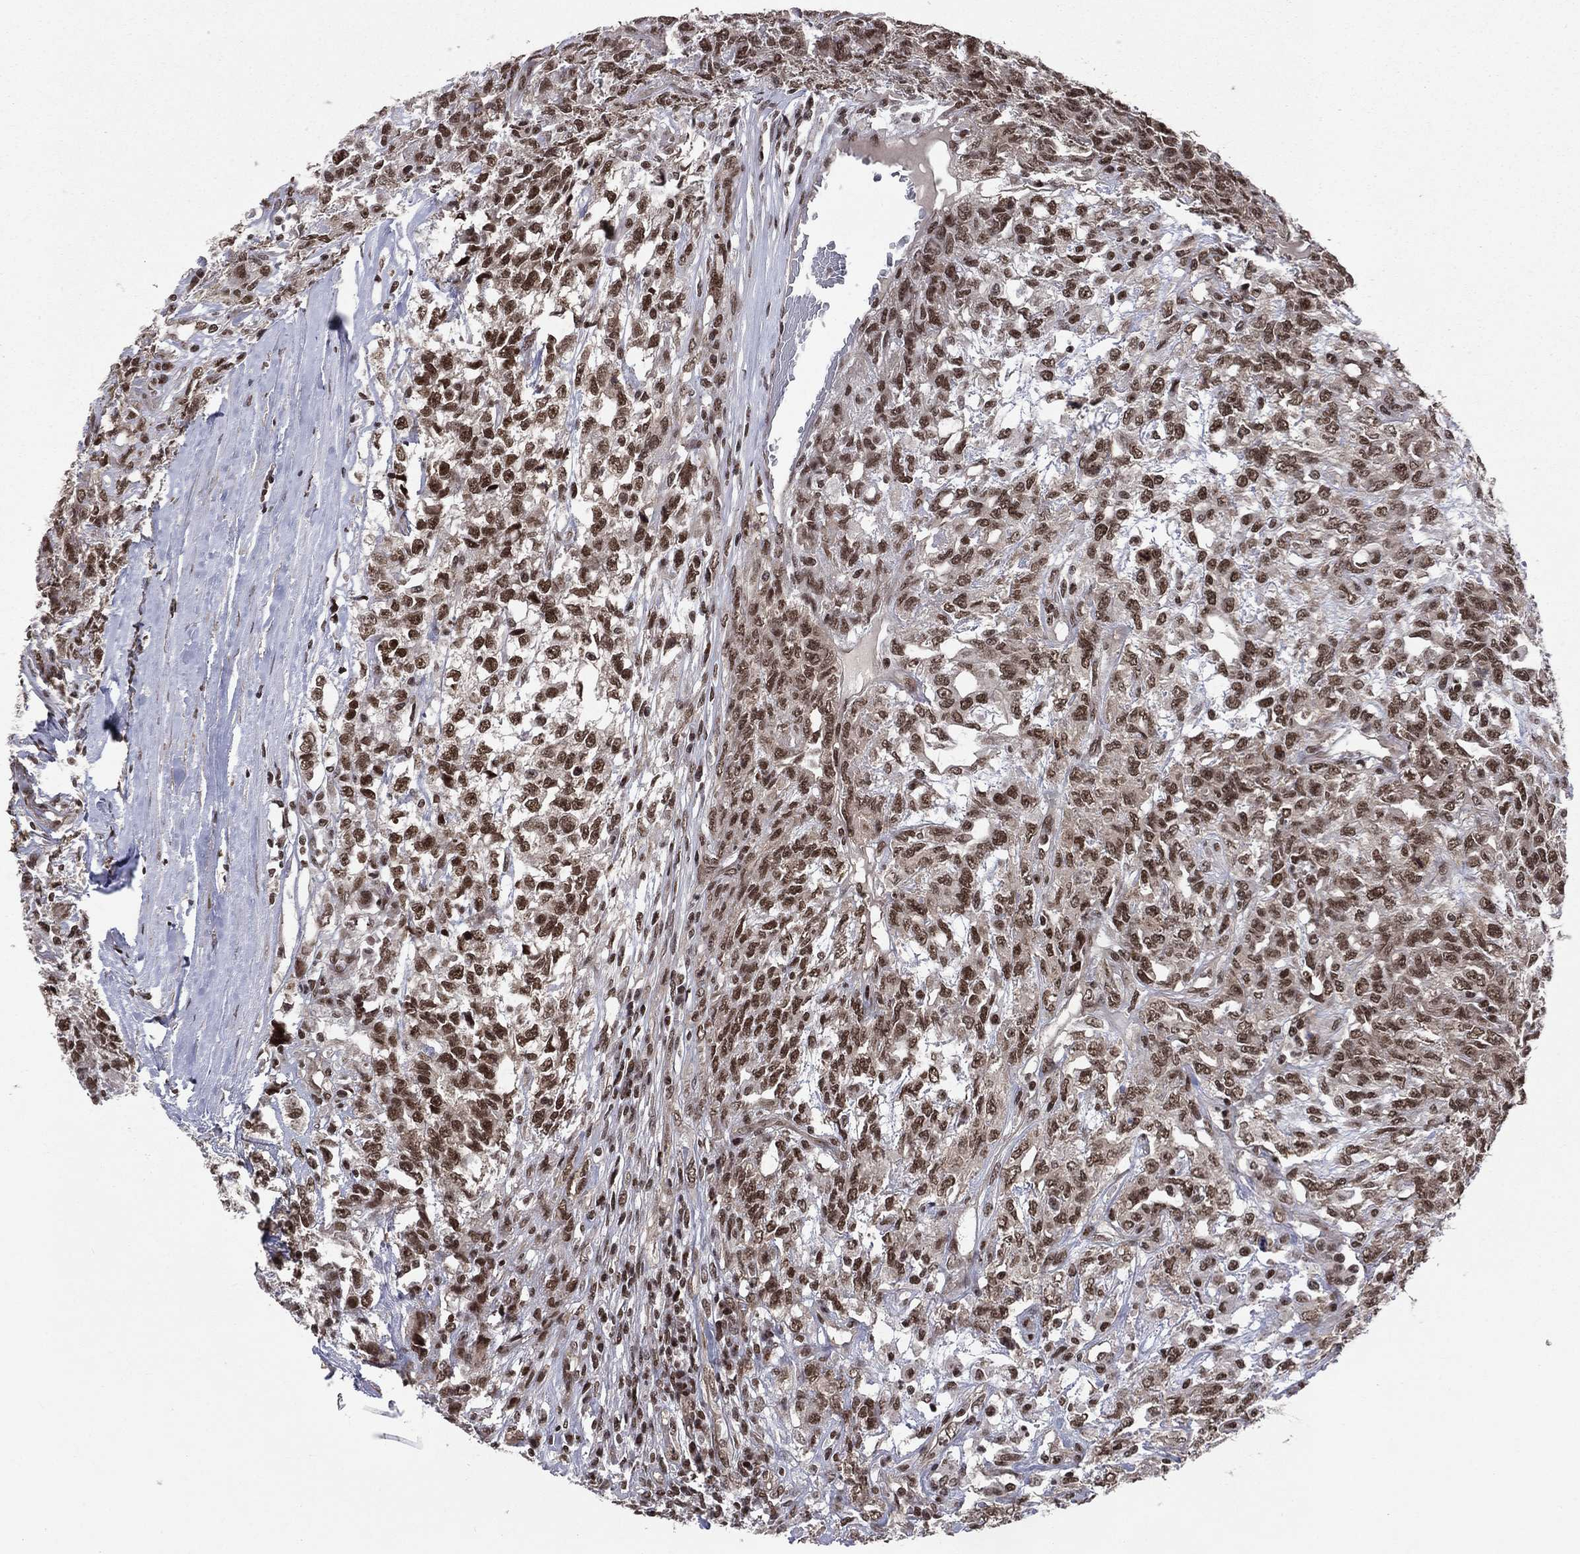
{"staining": {"intensity": "strong", "quantity": "25%-75%", "location": "nuclear"}, "tissue": "testis cancer", "cell_type": "Tumor cells", "image_type": "cancer", "snomed": [{"axis": "morphology", "description": "Seminoma, NOS"}, {"axis": "topography", "description": "Testis"}], "caption": "High-power microscopy captured an IHC histopathology image of seminoma (testis), revealing strong nuclear positivity in approximately 25%-75% of tumor cells.", "gene": "SMC3", "patient": {"sex": "male", "age": 52}}